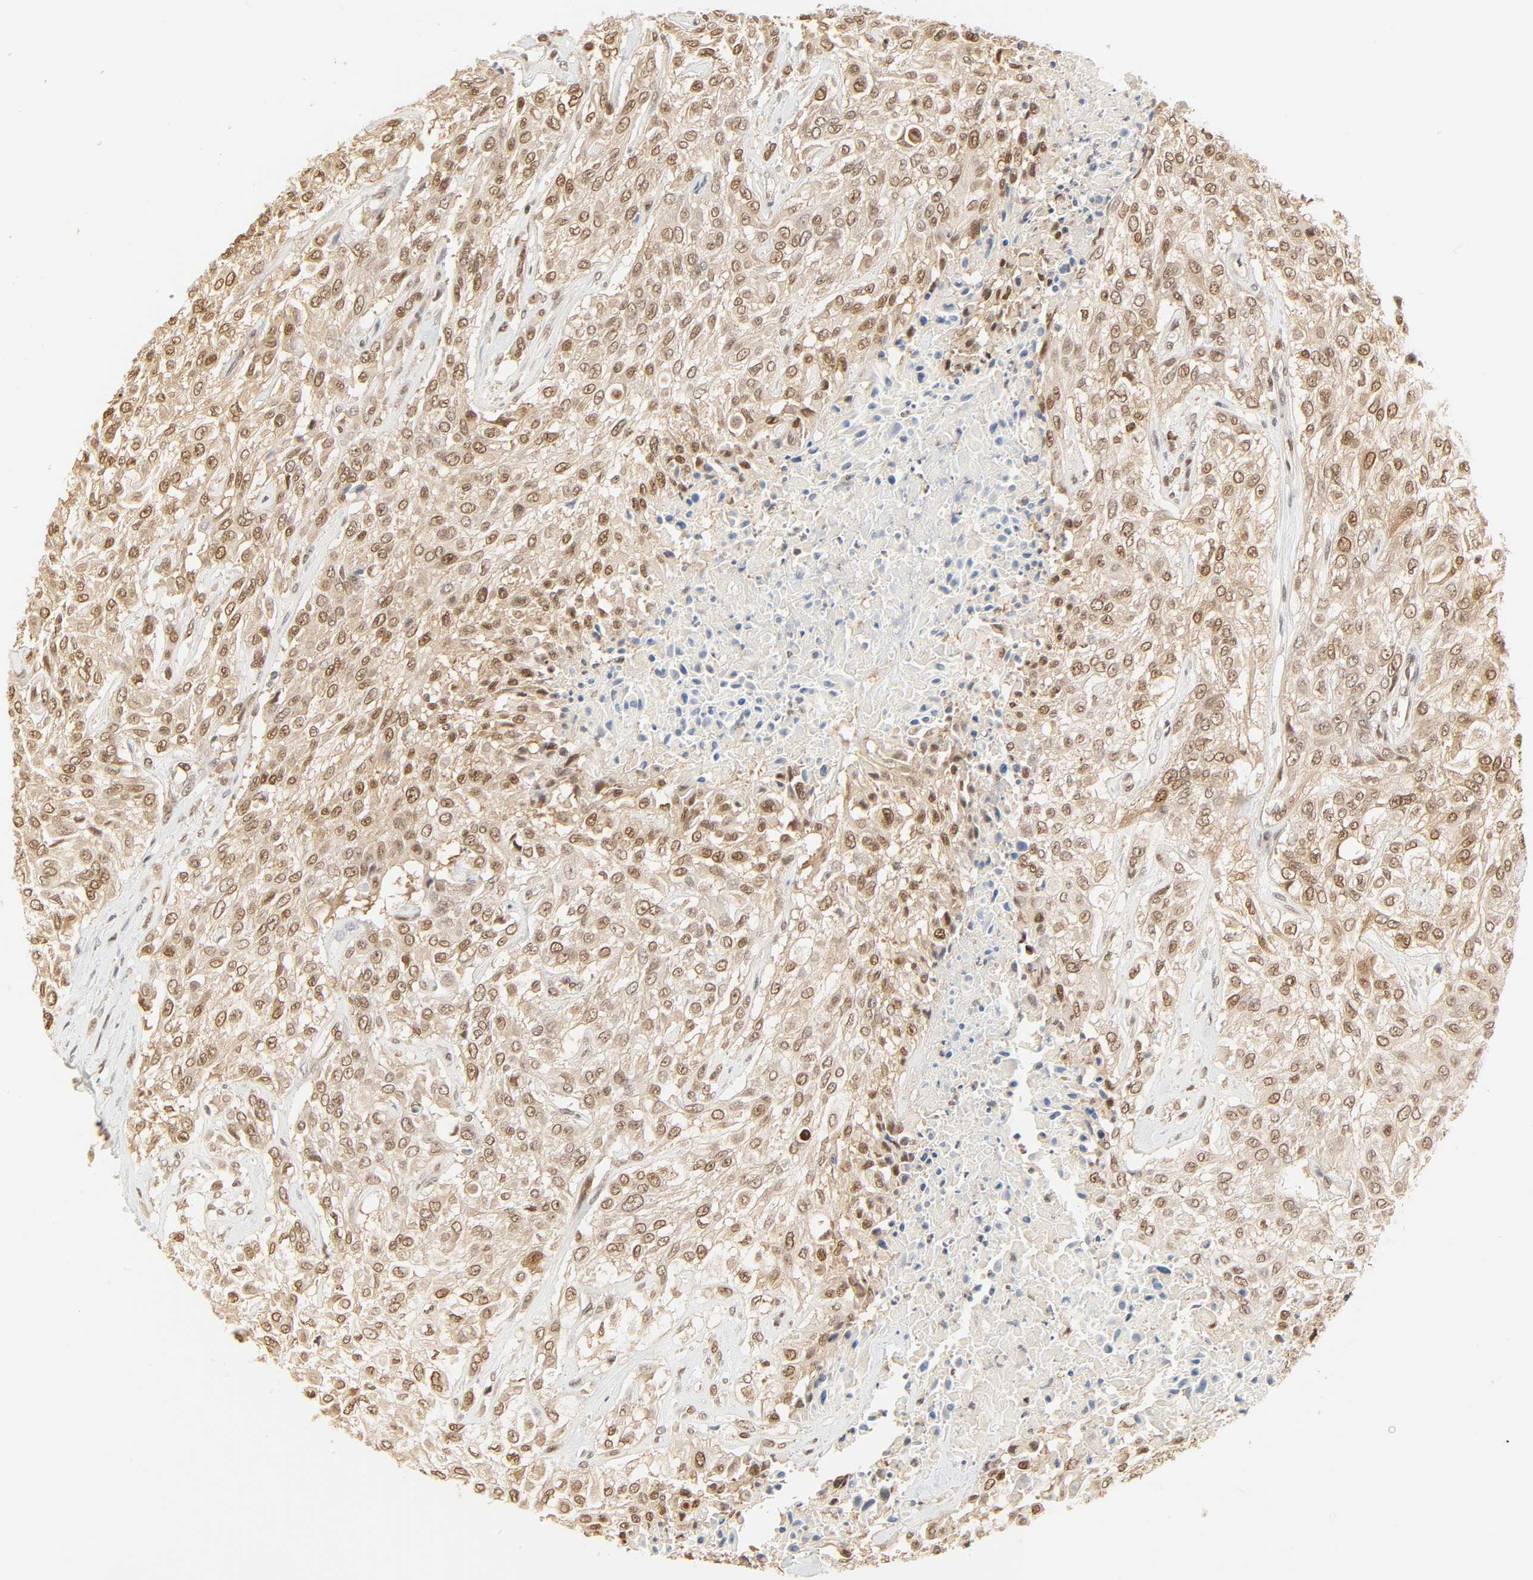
{"staining": {"intensity": "moderate", "quantity": "25%-75%", "location": "cytoplasmic/membranous,nuclear"}, "tissue": "urothelial cancer", "cell_type": "Tumor cells", "image_type": "cancer", "snomed": [{"axis": "morphology", "description": "Urothelial carcinoma, High grade"}, {"axis": "topography", "description": "Urinary bladder"}], "caption": "This is an image of IHC staining of high-grade urothelial carcinoma, which shows moderate staining in the cytoplasmic/membranous and nuclear of tumor cells.", "gene": "UBC", "patient": {"sex": "male", "age": 57}}